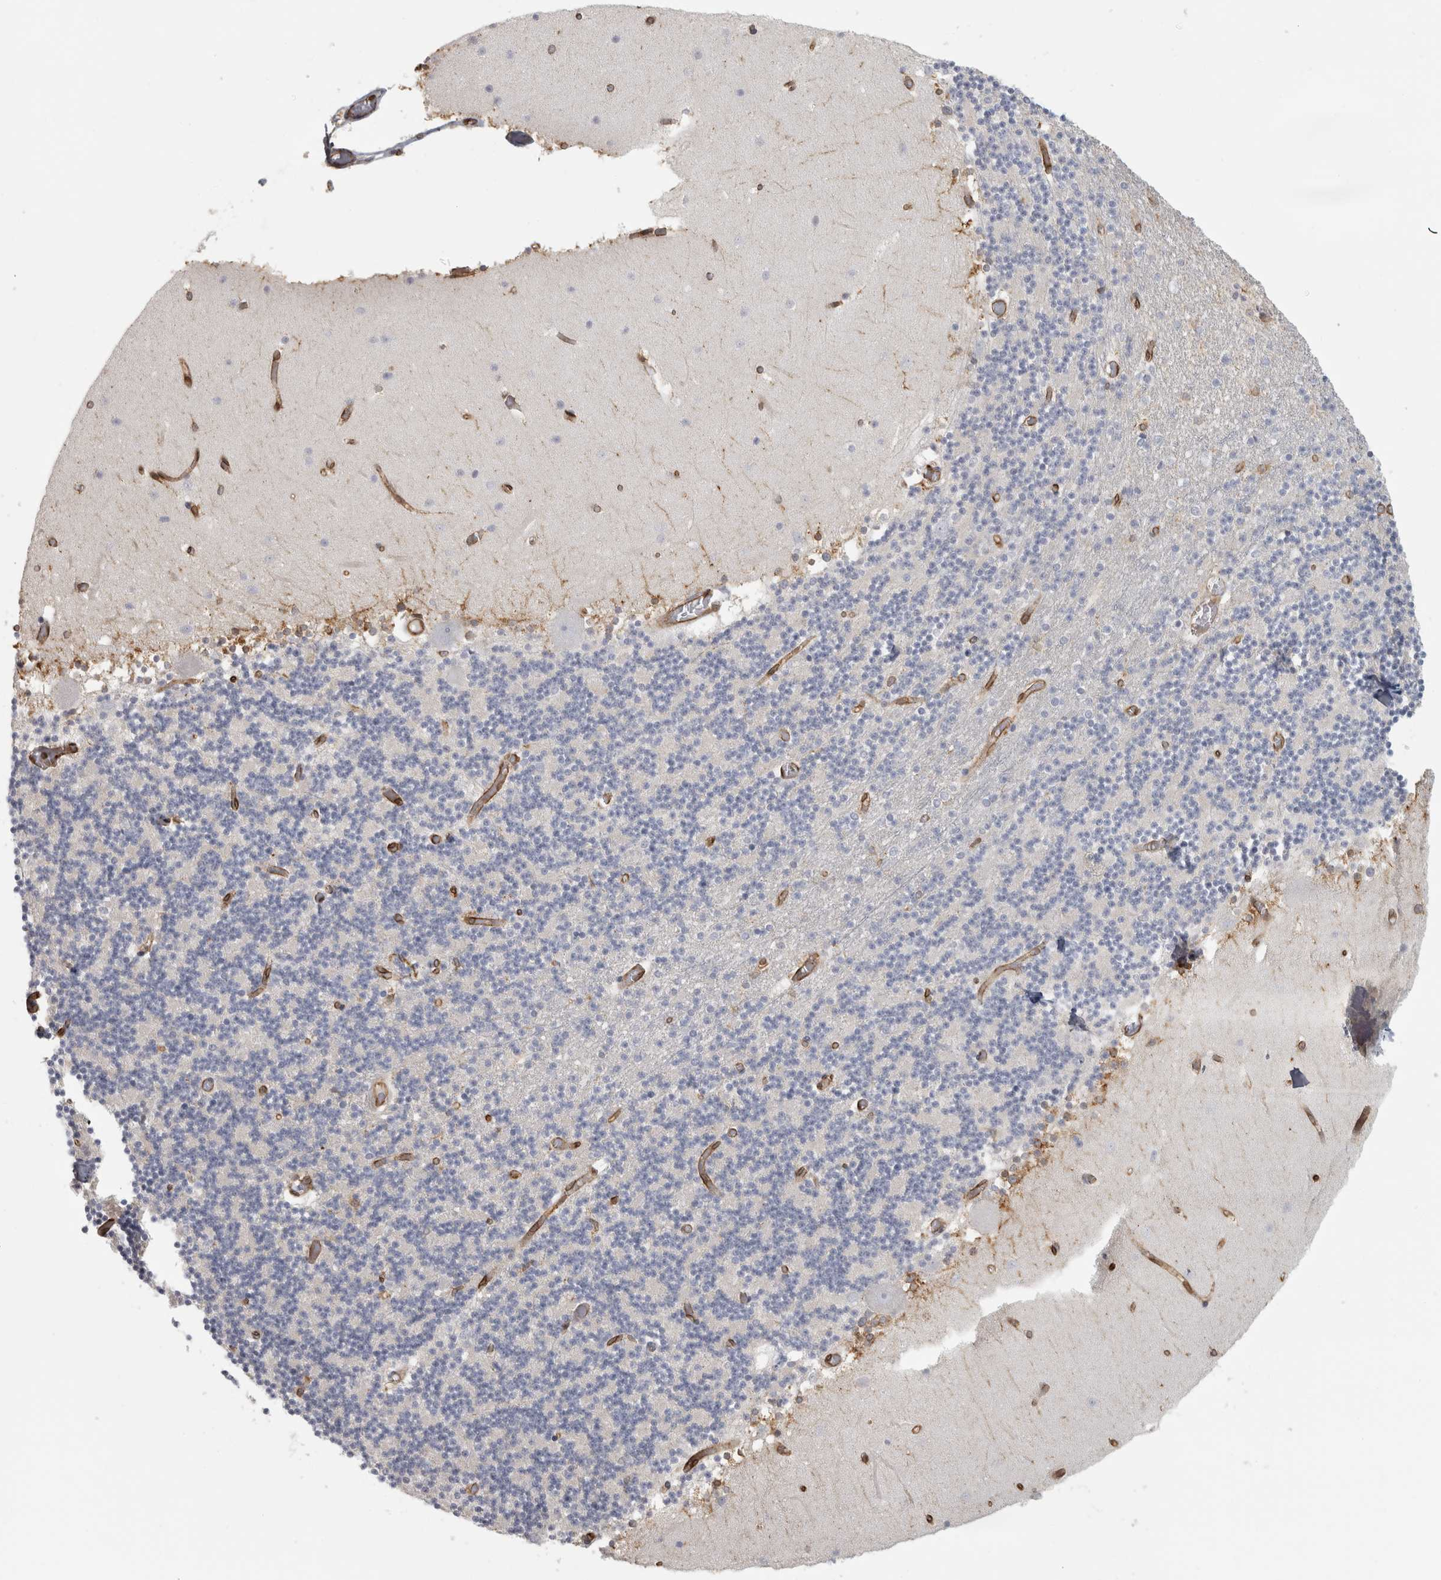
{"staining": {"intensity": "negative", "quantity": "none", "location": "none"}, "tissue": "cerebellum", "cell_type": "Cells in granular layer", "image_type": "normal", "snomed": [{"axis": "morphology", "description": "Normal tissue, NOS"}, {"axis": "topography", "description": "Cerebellum"}], "caption": "The micrograph demonstrates no significant positivity in cells in granular layer of cerebellum.", "gene": "HLA", "patient": {"sex": "female", "age": 28}}